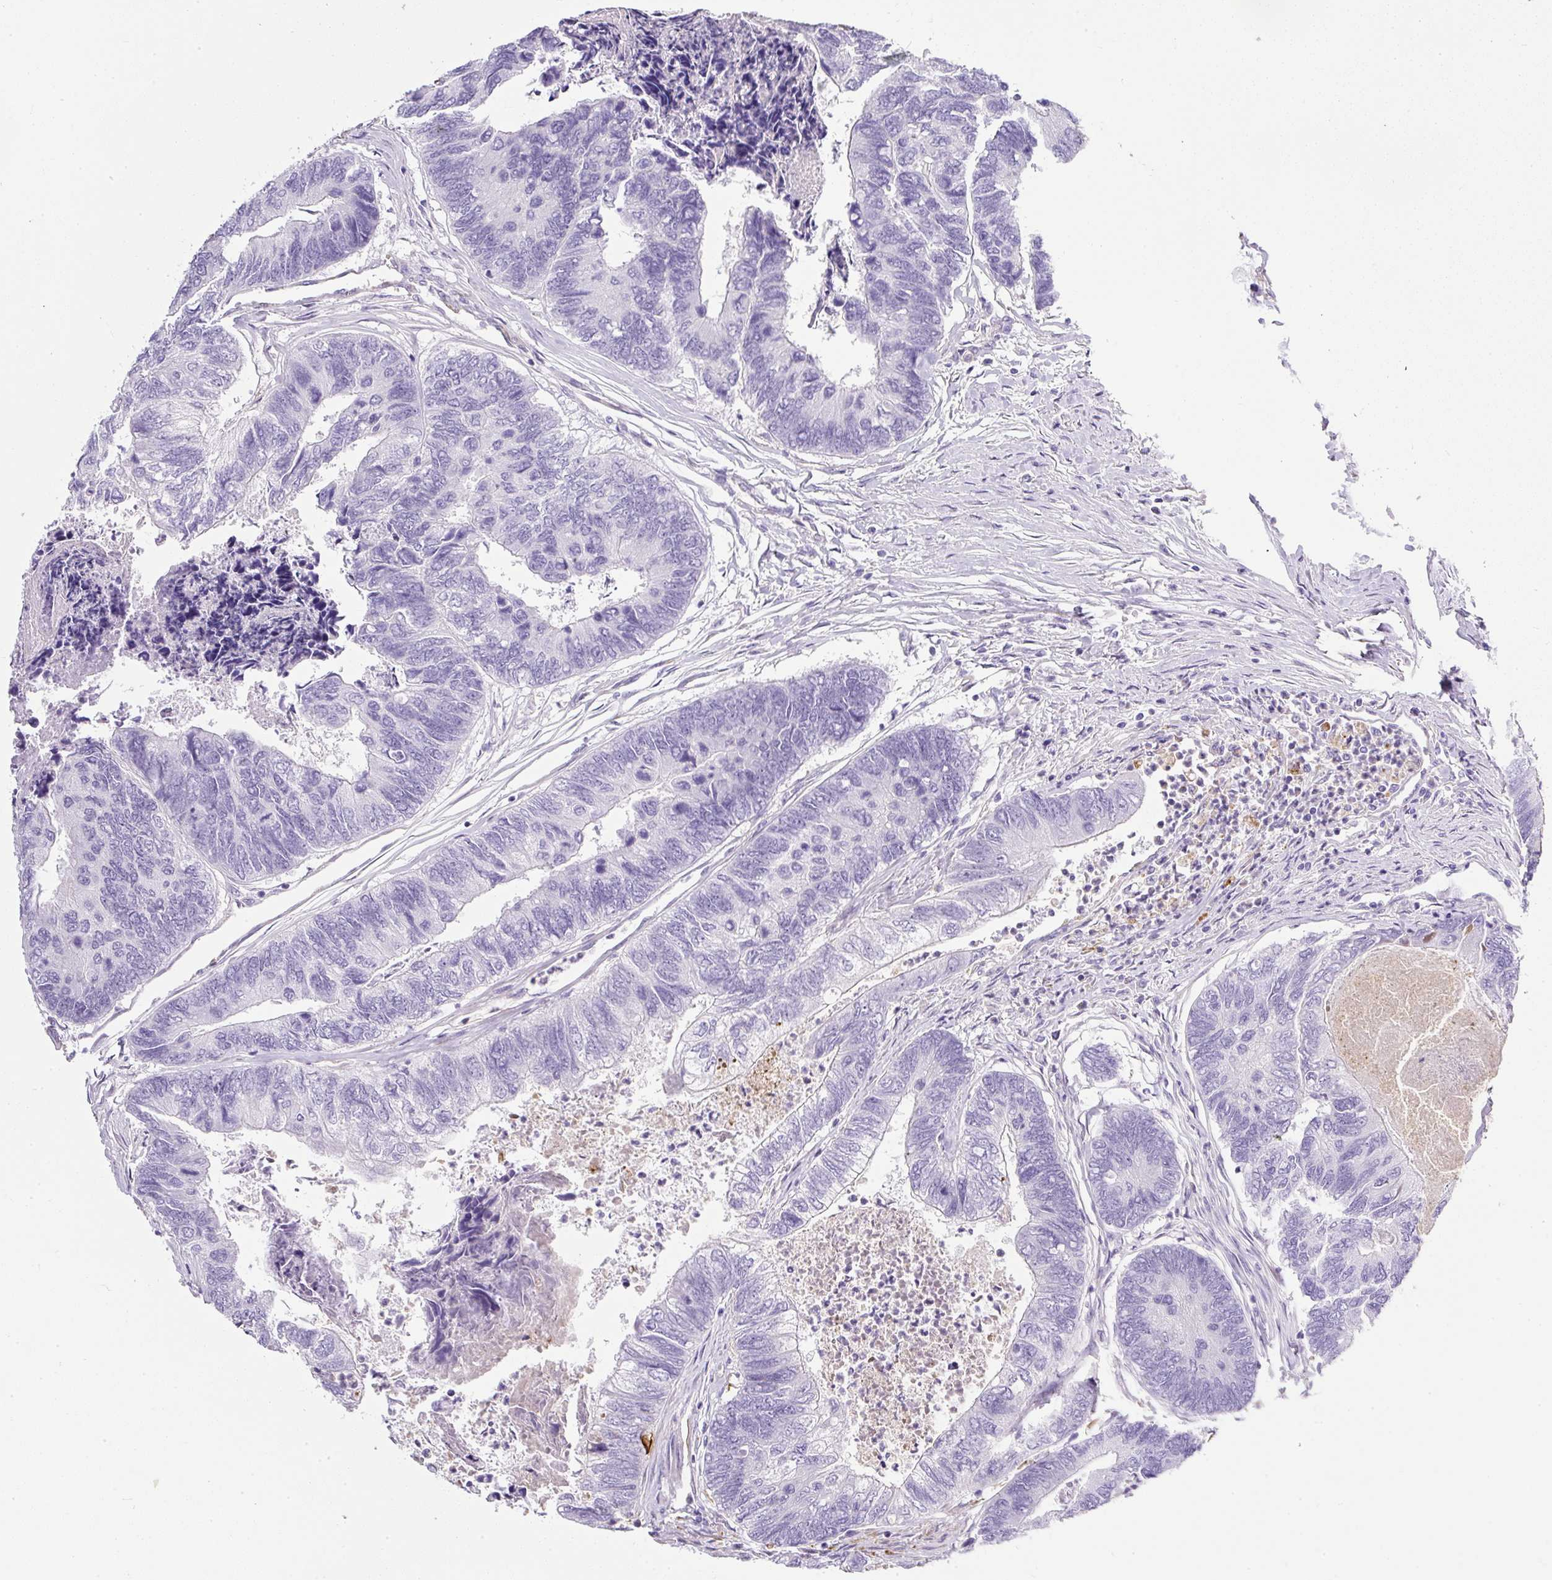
{"staining": {"intensity": "negative", "quantity": "none", "location": "none"}, "tissue": "colorectal cancer", "cell_type": "Tumor cells", "image_type": "cancer", "snomed": [{"axis": "morphology", "description": "Adenocarcinoma, NOS"}, {"axis": "topography", "description": "Colon"}], "caption": "An image of human colorectal adenocarcinoma is negative for staining in tumor cells. (IHC, brightfield microscopy, high magnification).", "gene": "PLS1", "patient": {"sex": "female", "age": 67}}